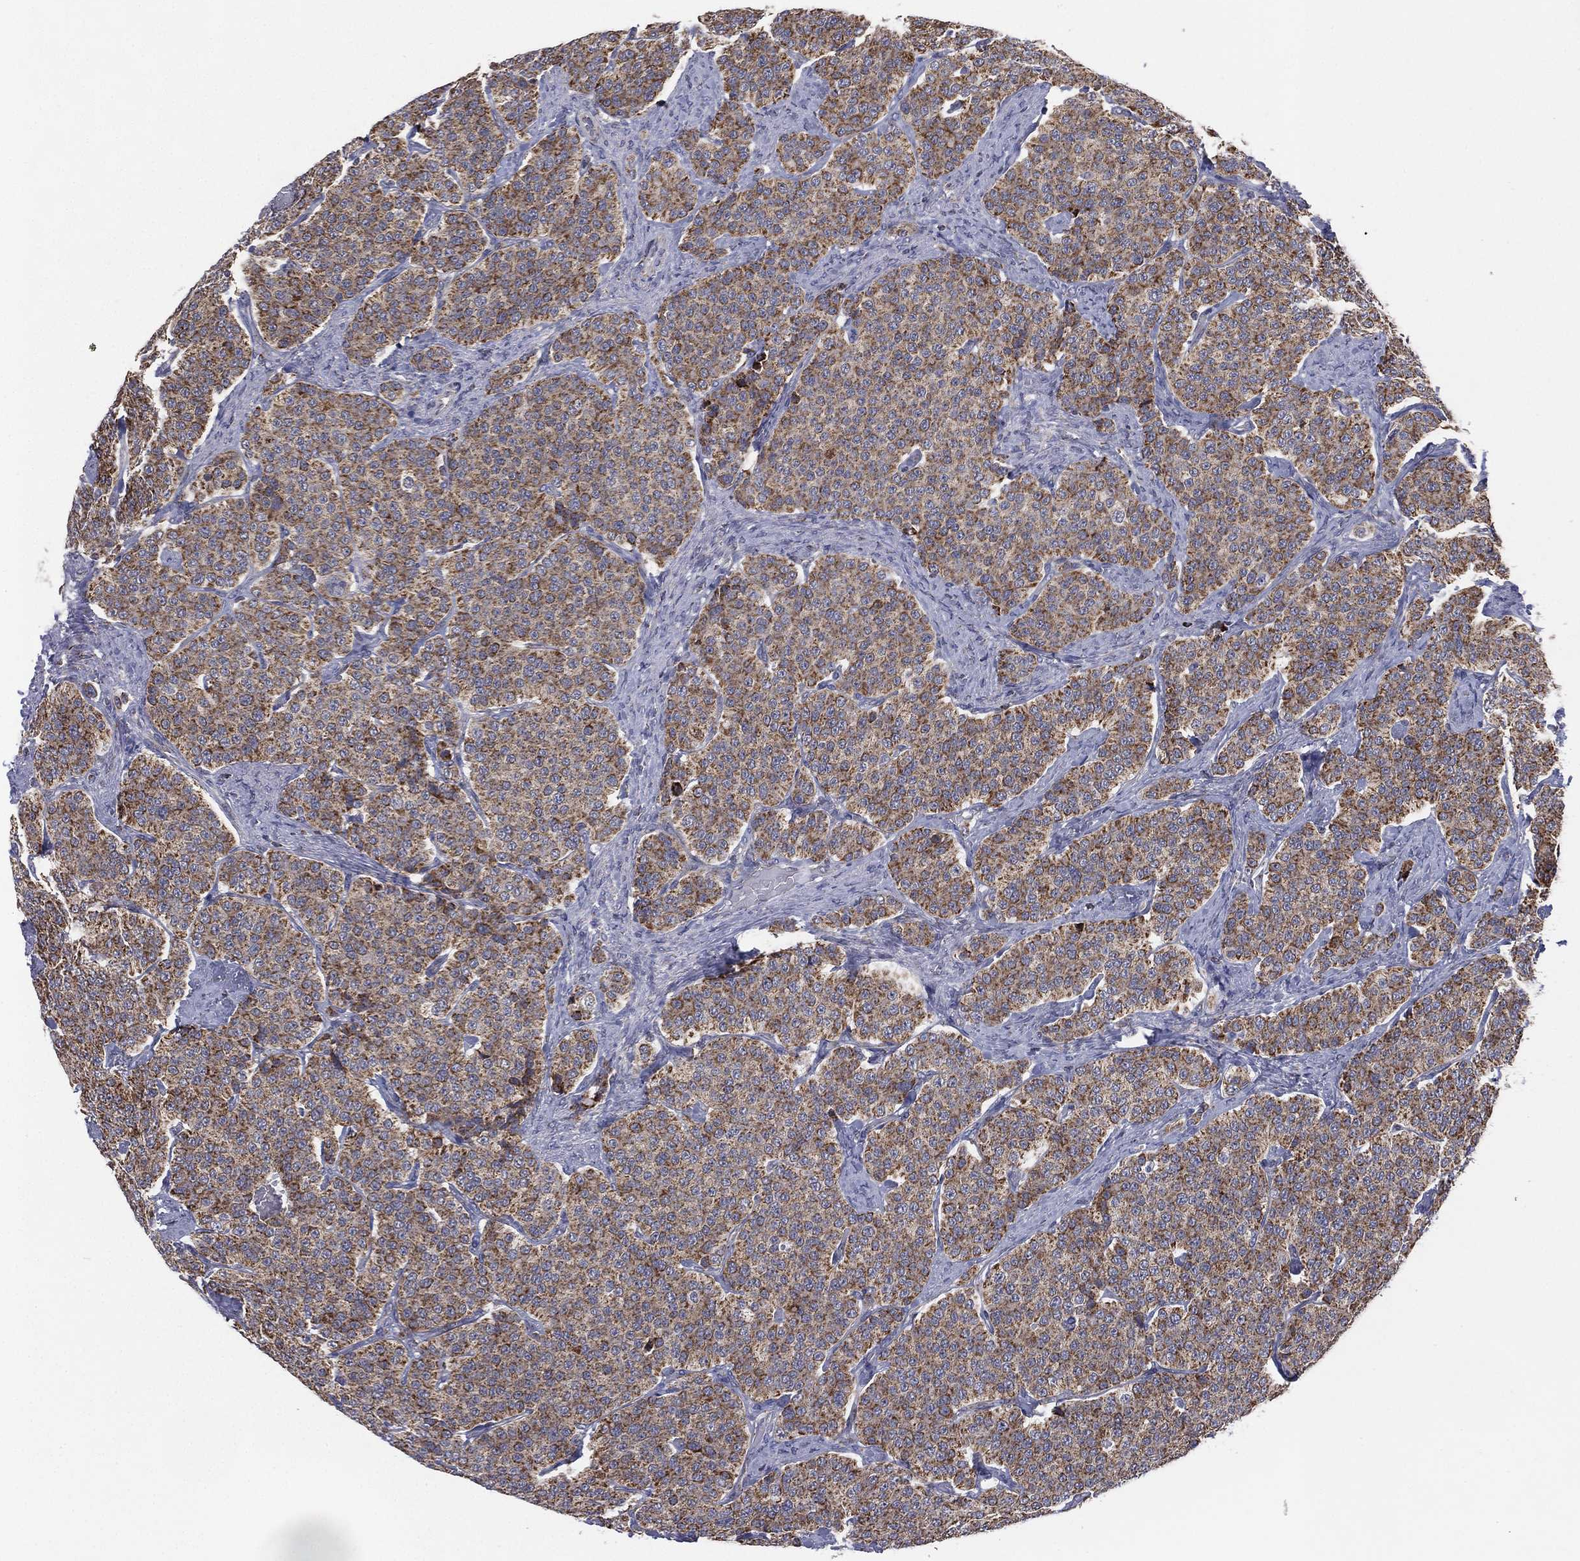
{"staining": {"intensity": "moderate", "quantity": ">75%", "location": "cytoplasmic/membranous"}, "tissue": "carcinoid", "cell_type": "Tumor cells", "image_type": "cancer", "snomed": [{"axis": "morphology", "description": "Carcinoid, malignant, NOS"}, {"axis": "topography", "description": "Small intestine"}], "caption": "An image showing moderate cytoplasmic/membranous staining in approximately >75% of tumor cells in carcinoid, as visualized by brown immunohistochemical staining.", "gene": "PSMG4", "patient": {"sex": "female", "age": 58}}